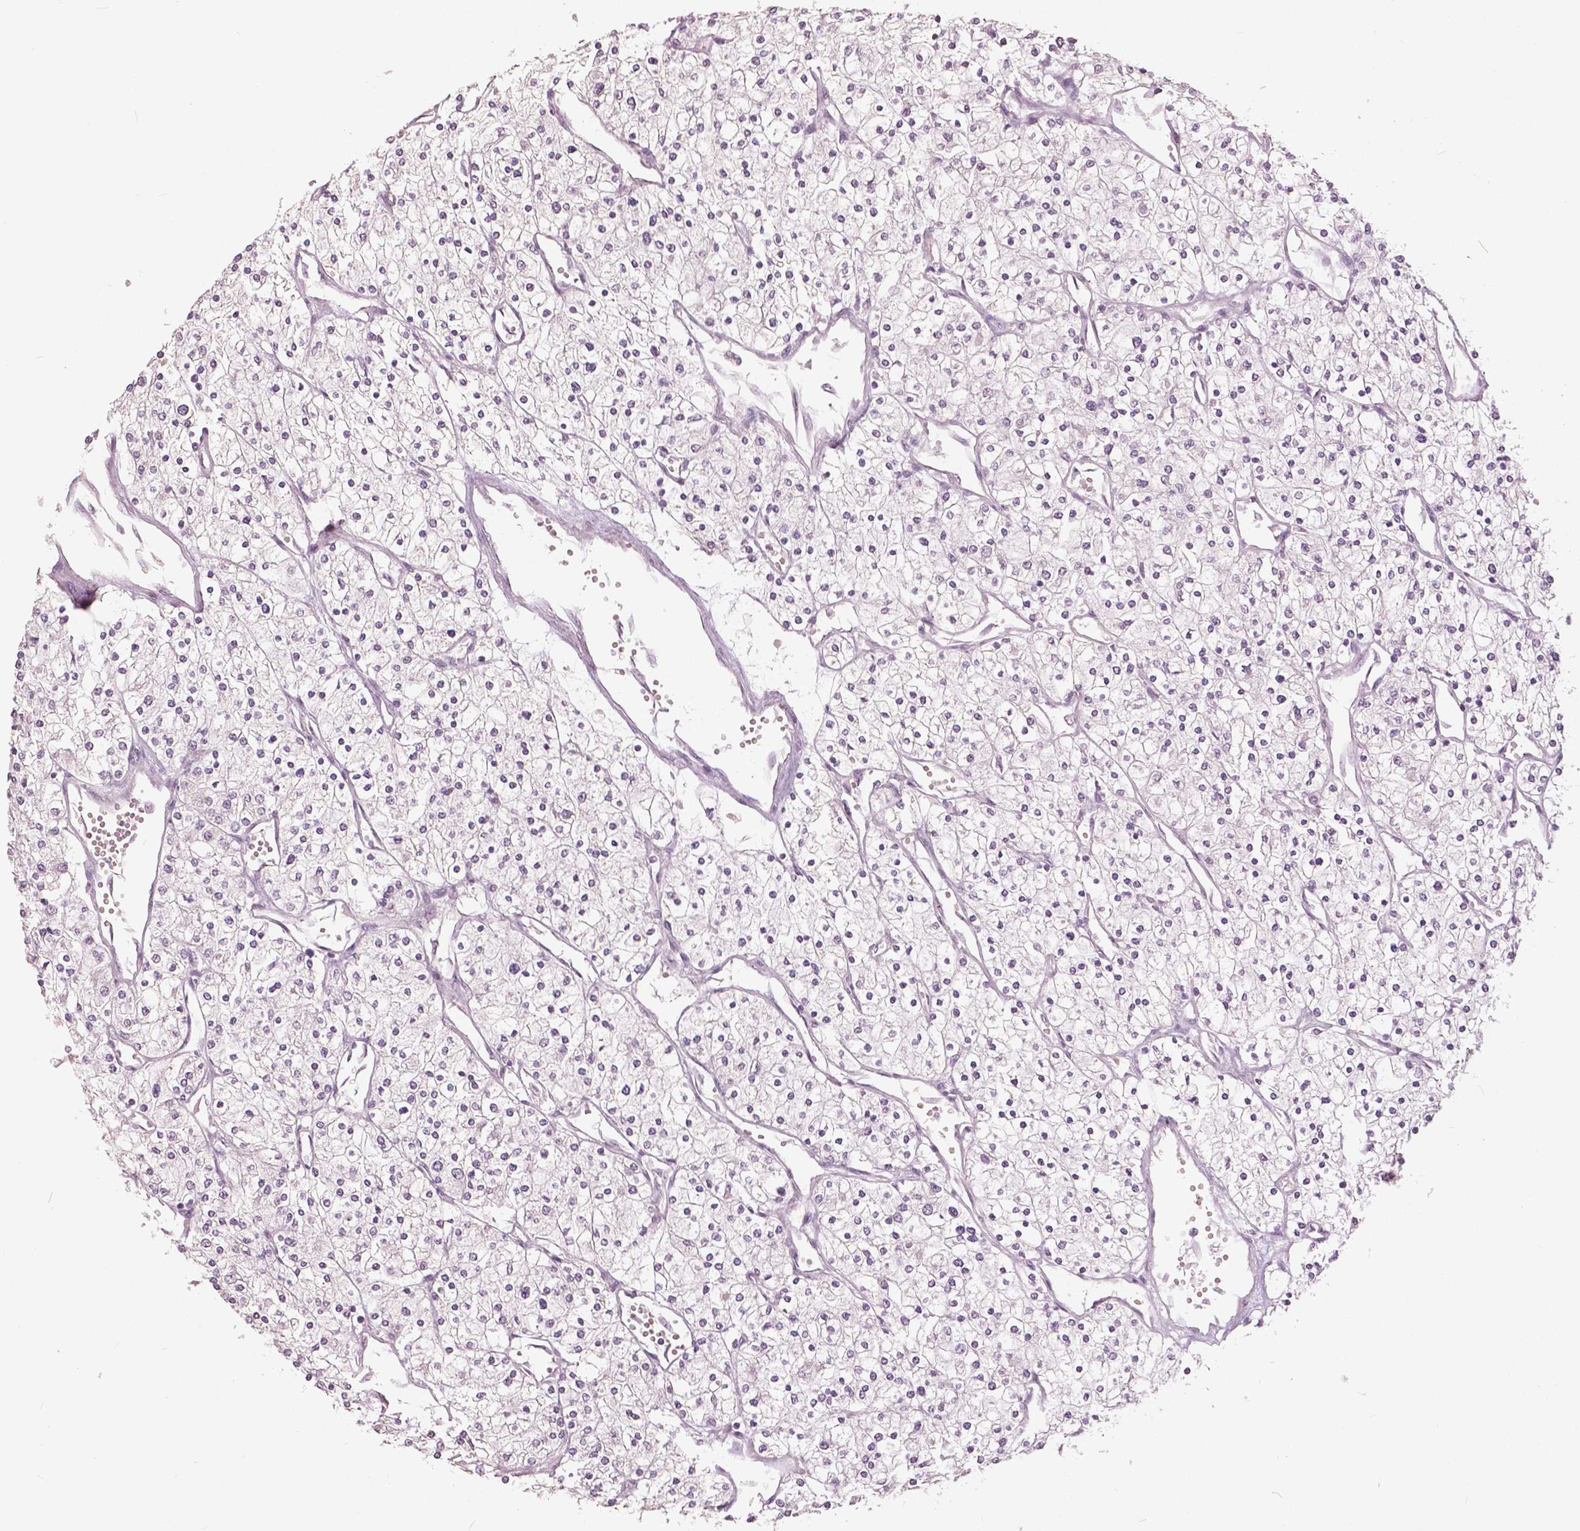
{"staining": {"intensity": "negative", "quantity": "none", "location": "none"}, "tissue": "renal cancer", "cell_type": "Tumor cells", "image_type": "cancer", "snomed": [{"axis": "morphology", "description": "Adenocarcinoma, NOS"}, {"axis": "topography", "description": "Kidney"}], "caption": "Immunohistochemical staining of human renal cancer demonstrates no significant positivity in tumor cells.", "gene": "NANOG", "patient": {"sex": "male", "age": 80}}